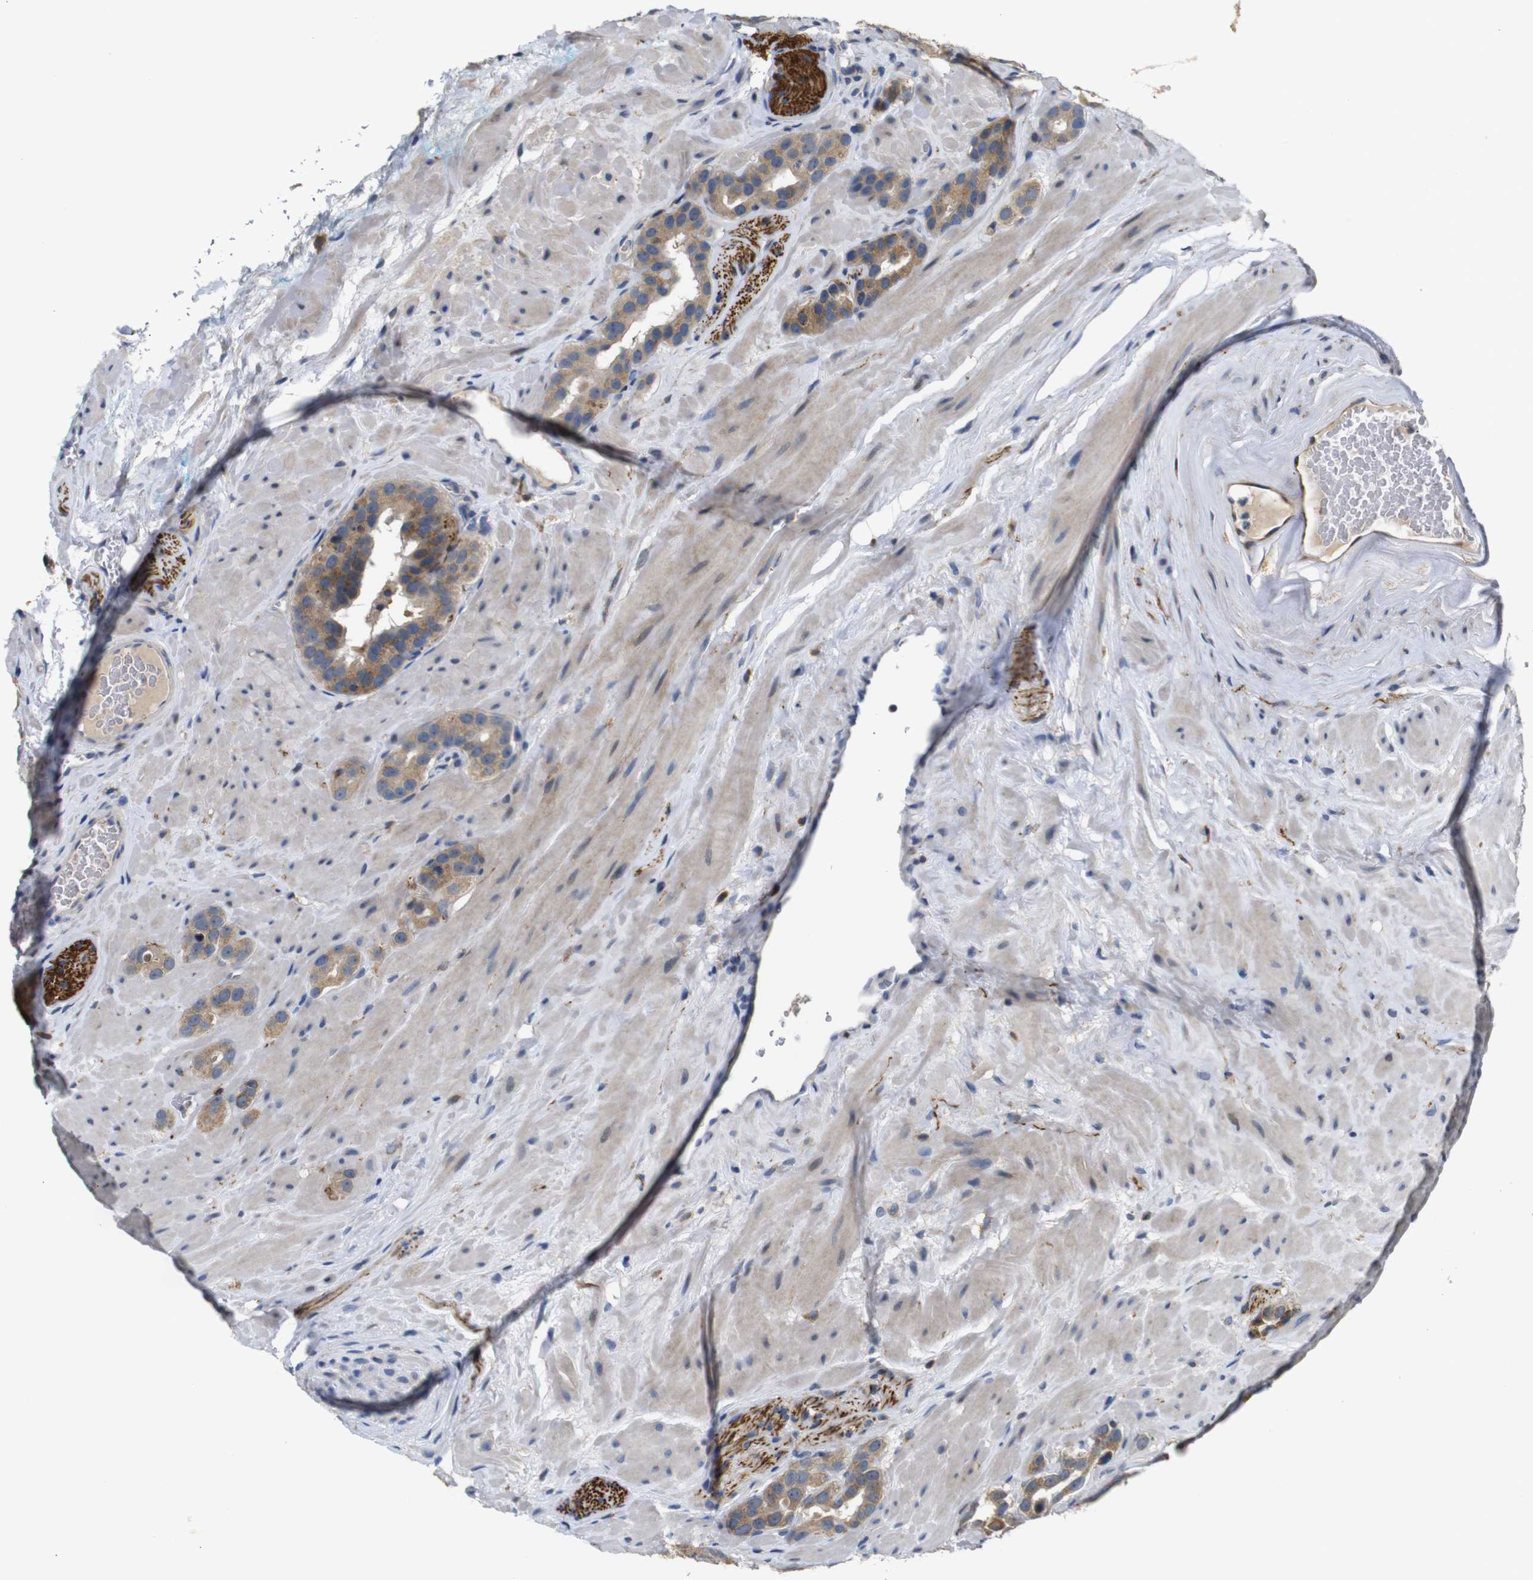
{"staining": {"intensity": "moderate", "quantity": ">75%", "location": "cytoplasmic/membranous"}, "tissue": "prostate cancer", "cell_type": "Tumor cells", "image_type": "cancer", "snomed": [{"axis": "morphology", "description": "Adenocarcinoma, High grade"}, {"axis": "topography", "description": "Prostate"}], "caption": "A brown stain labels moderate cytoplasmic/membranous positivity of a protein in human prostate cancer (high-grade adenocarcinoma) tumor cells.", "gene": "MAGI2", "patient": {"sex": "male", "age": 64}}